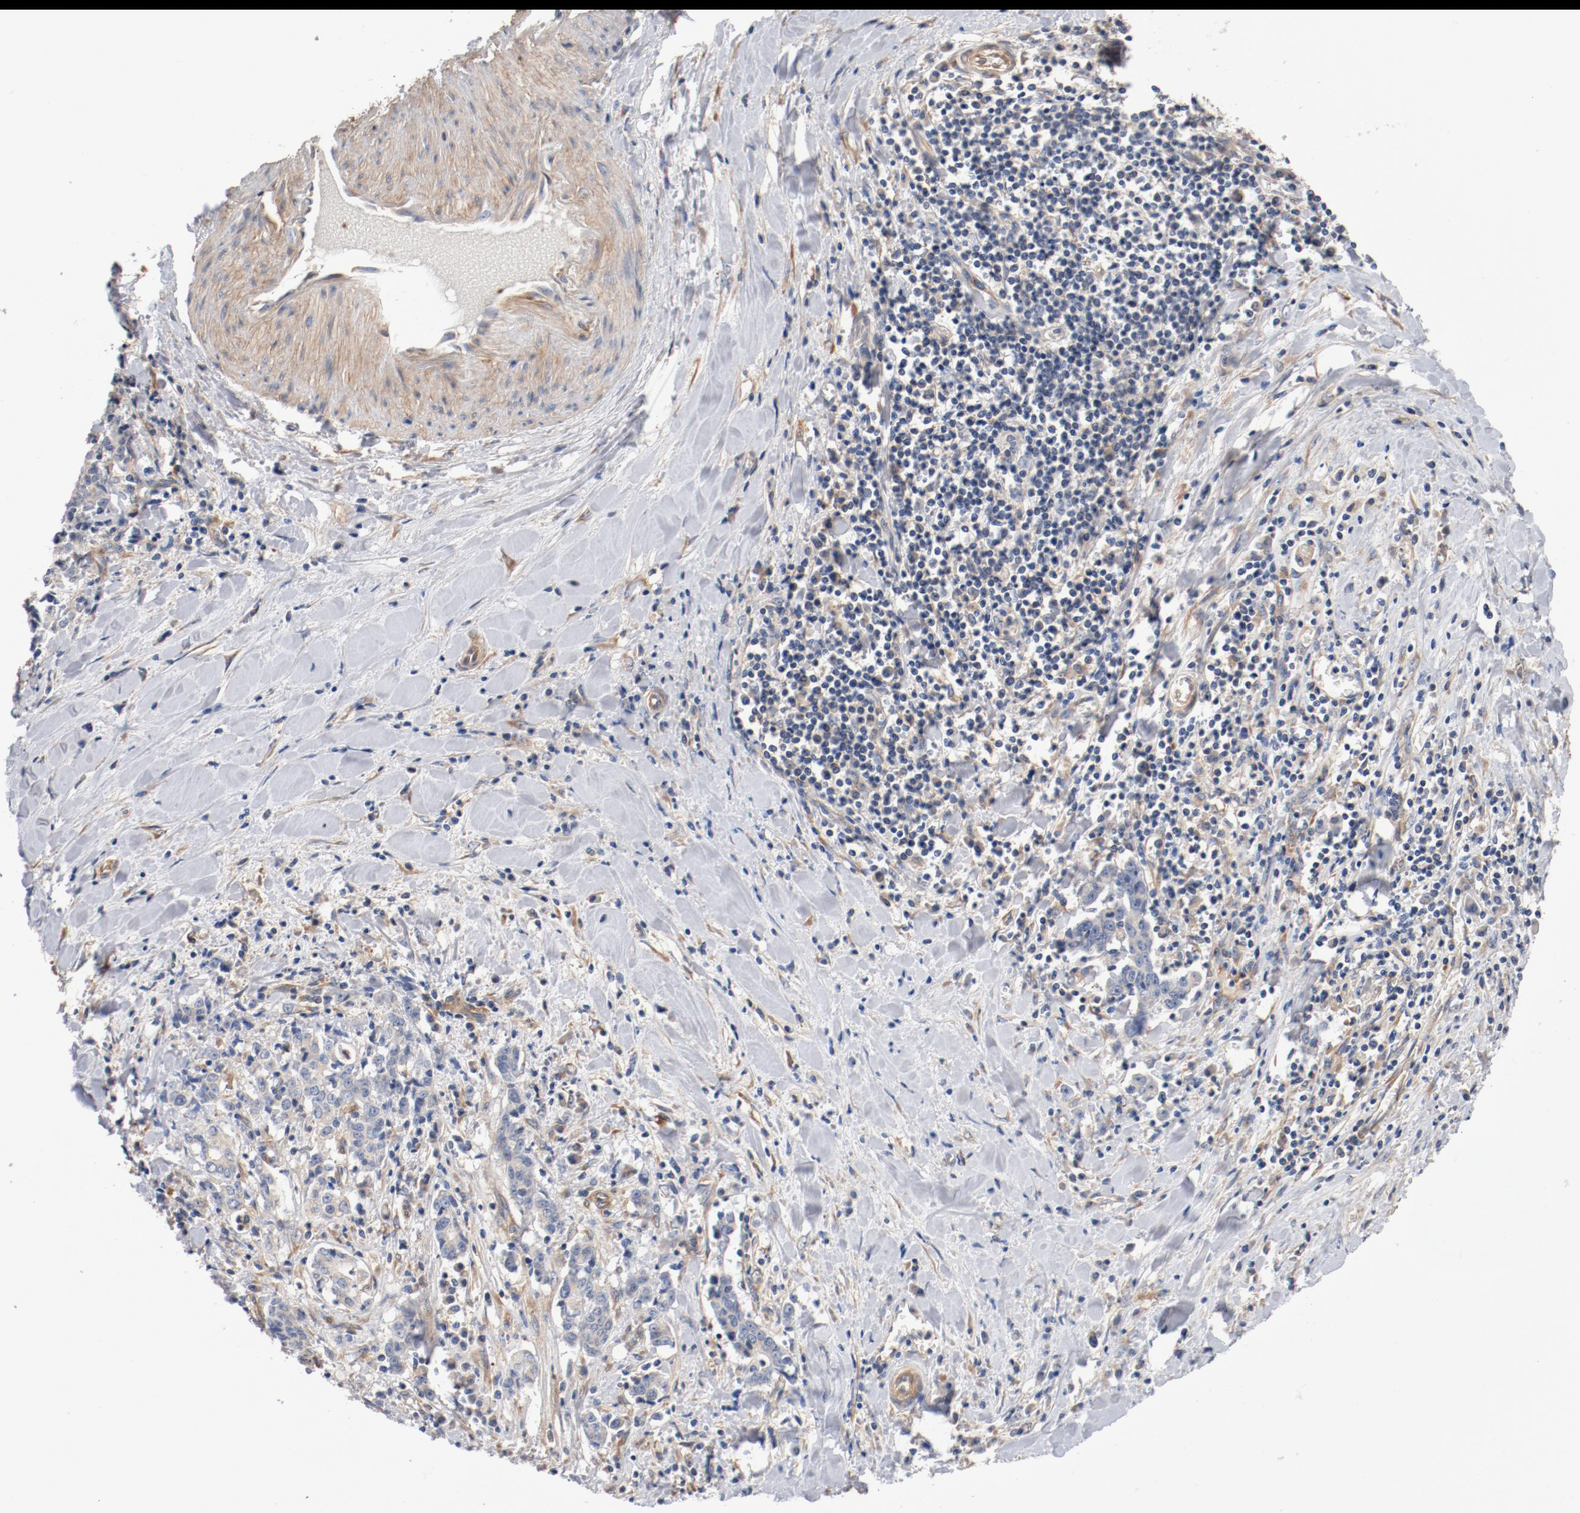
{"staining": {"intensity": "negative", "quantity": "none", "location": "none"}, "tissue": "liver cancer", "cell_type": "Tumor cells", "image_type": "cancer", "snomed": [{"axis": "morphology", "description": "Cholangiocarcinoma"}, {"axis": "topography", "description": "Liver"}], "caption": "The immunohistochemistry (IHC) image has no significant staining in tumor cells of cholangiocarcinoma (liver) tissue.", "gene": "ILK", "patient": {"sex": "male", "age": 57}}